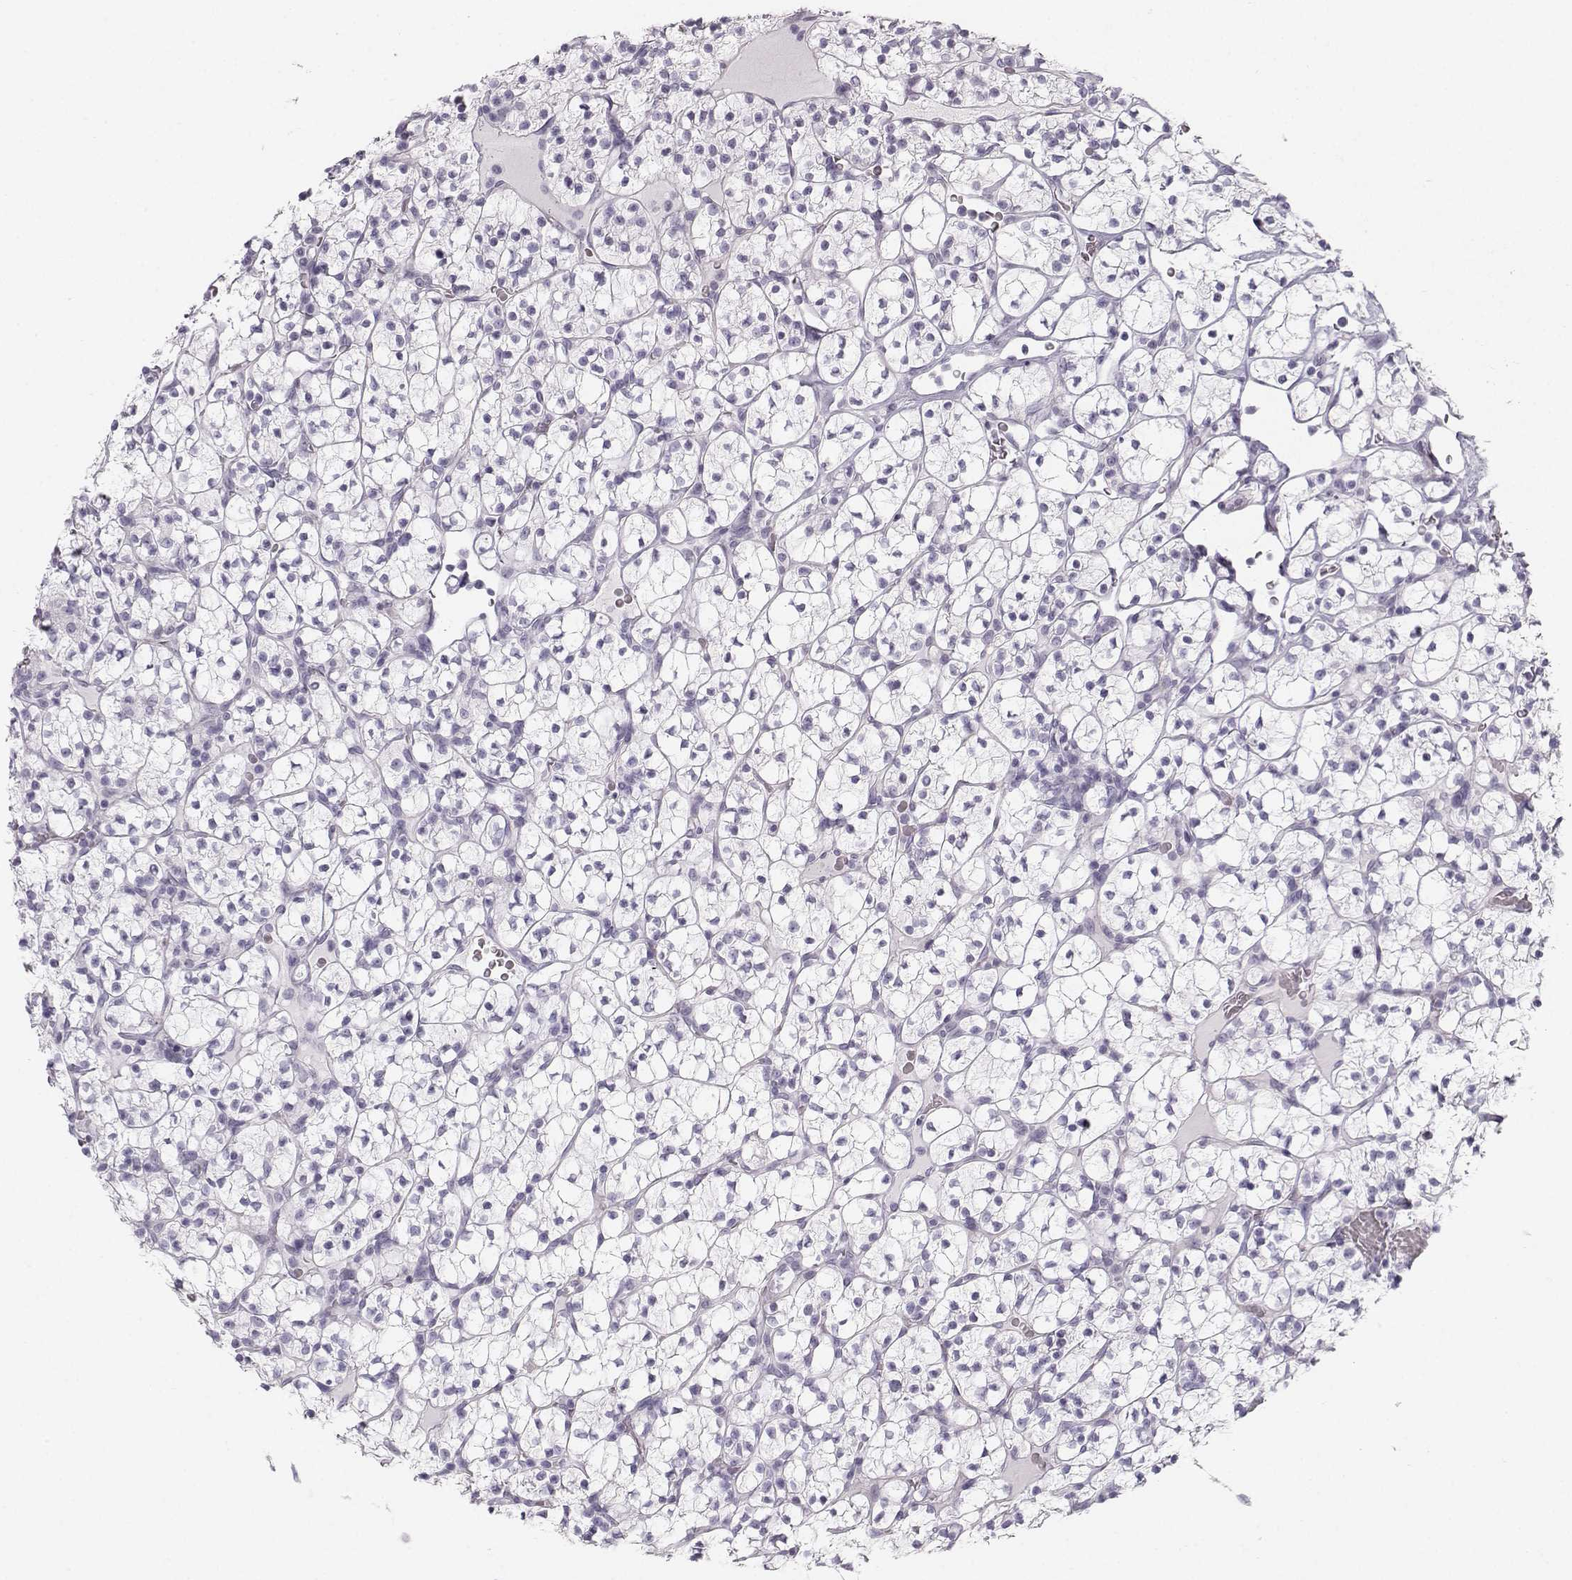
{"staining": {"intensity": "negative", "quantity": "none", "location": "none"}, "tissue": "renal cancer", "cell_type": "Tumor cells", "image_type": "cancer", "snomed": [{"axis": "morphology", "description": "Adenocarcinoma, NOS"}, {"axis": "topography", "description": "Kidney"}], "caption": "Micrograph shows no protein positivity in tumor cells of renal cancer tissue. (IHC, brightfield microscopy, high magnification).", "gene": "CASR", "patient": {"sex": "female", "age": 89}}